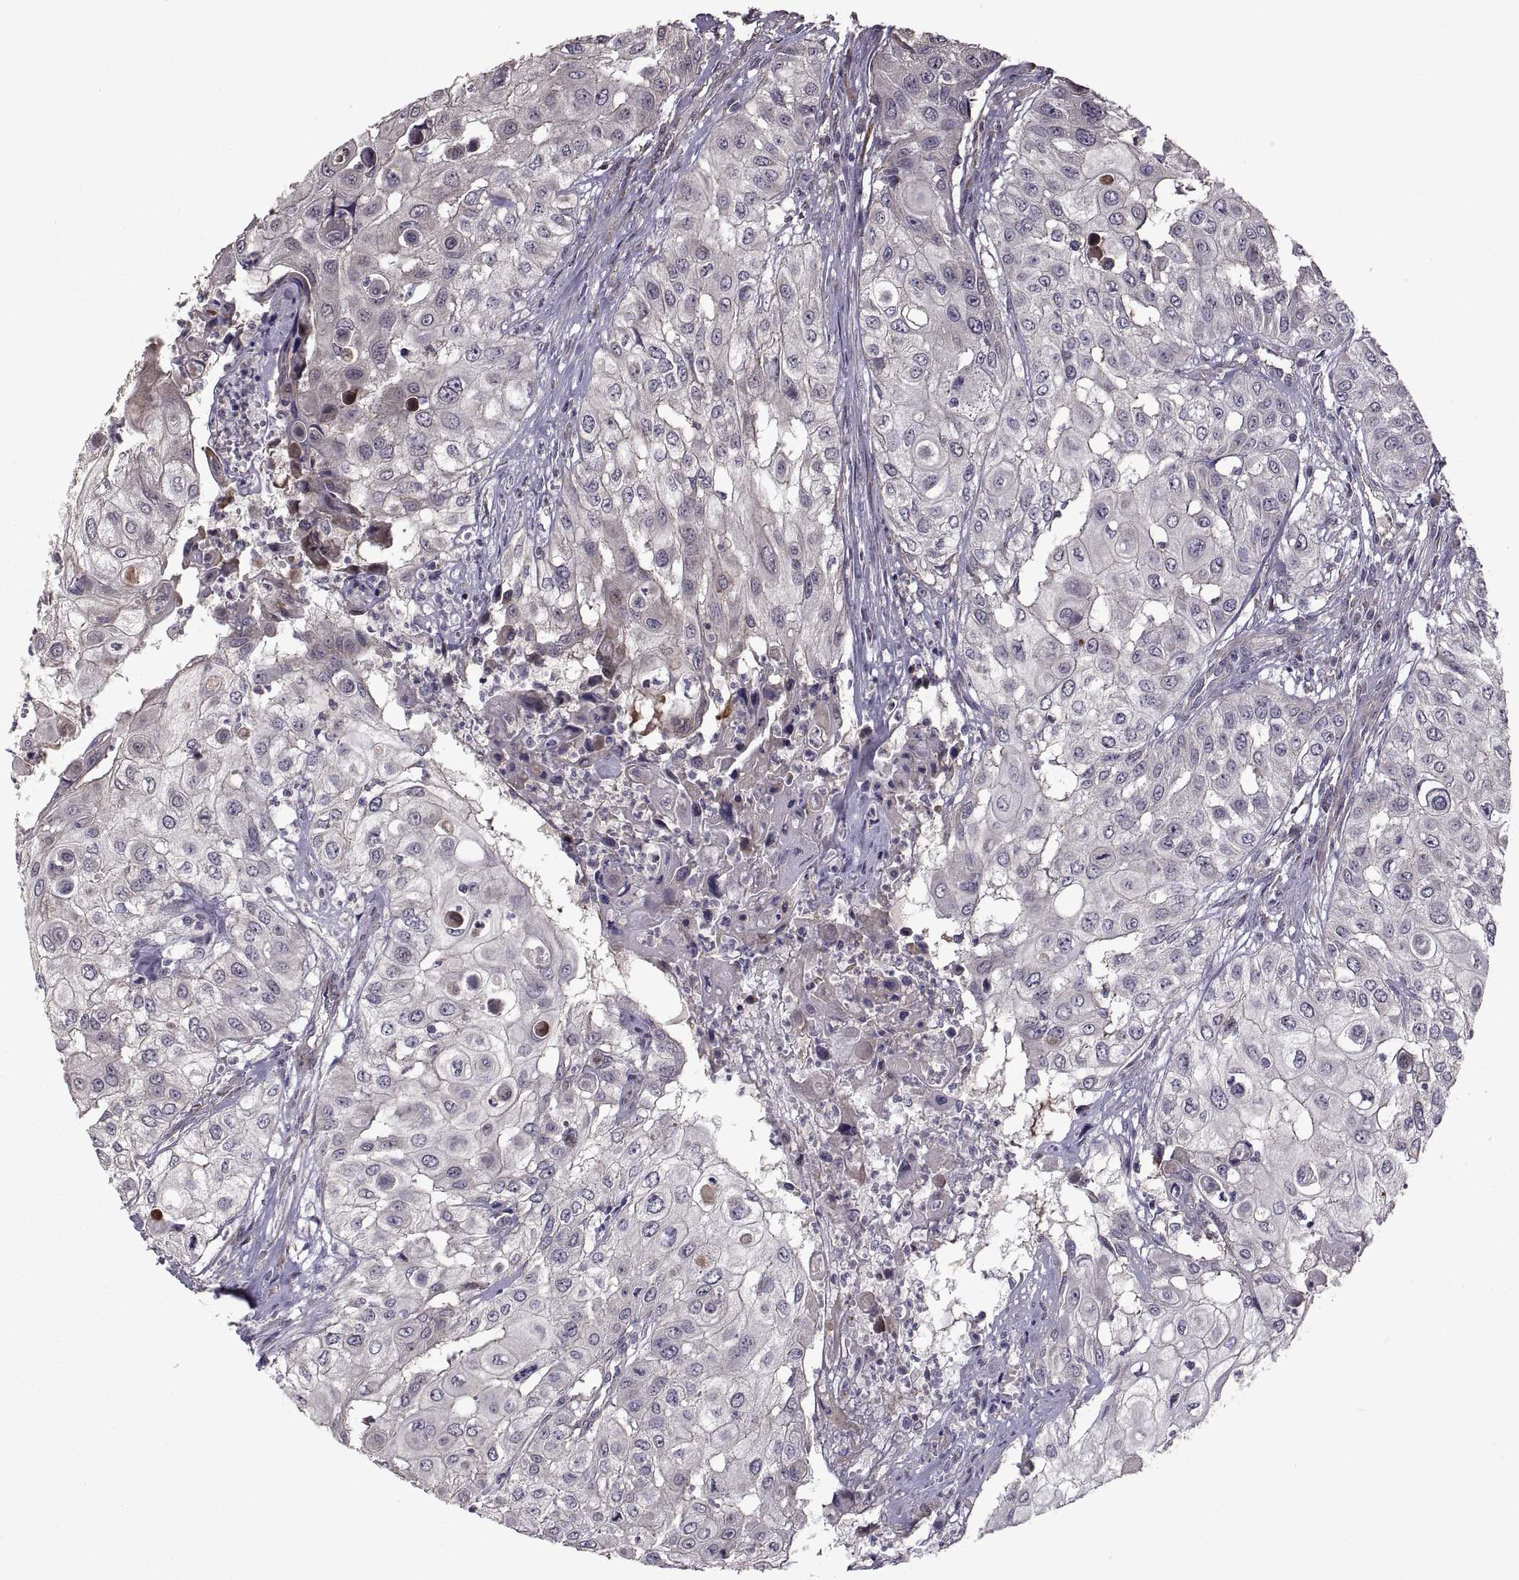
{"staining": {"intensity": "negative", "quantity": "none", "location": "none"}, "tissue": "urothelial cancer", "cell_type": "Tumor cells", "image_type": "cancer", "snomed": [{"axis": "morphology", "description": "Urothelial carcinoma, High grade"}, {"axis": "topography", "description": "Urinary bladder"}], "caption": "A histopathology image of high-grade urothelial carcinoma stained for a protein displays no brown staining in tumor cells. The staining was performed using DAB to visualize the protein expression in brown, while the nuclei were stained in blue with hematoxylin (Magnification: 20x).", "gene": "PMM2", "patient": {"sex": "female", "age": 79}}